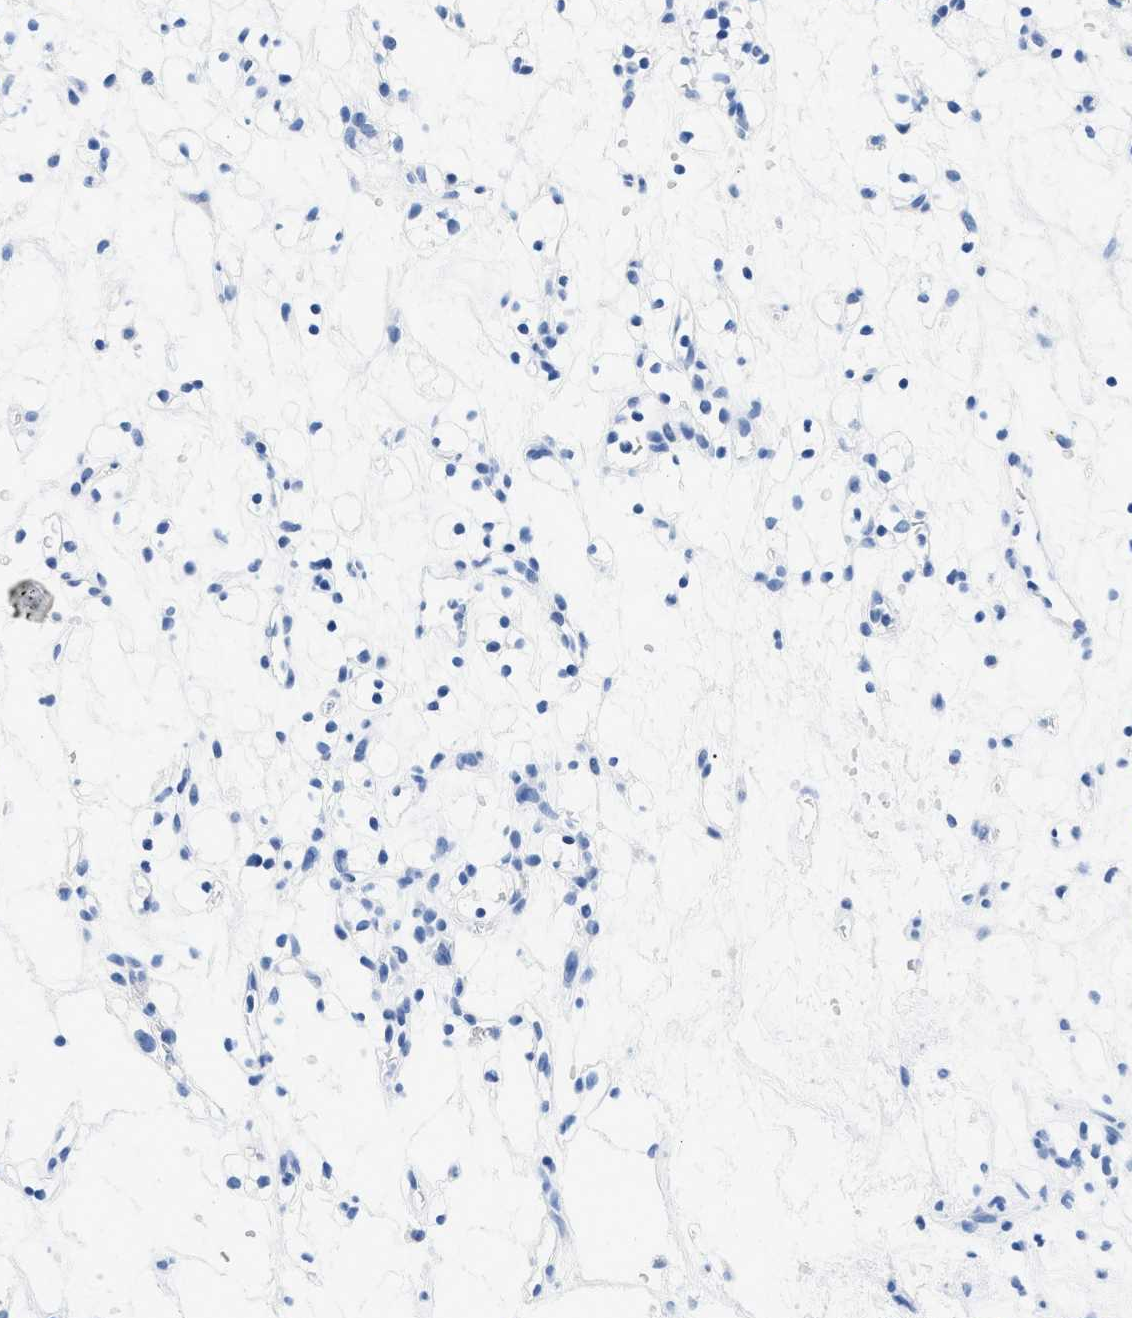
{"staining": {"intensity": "negative", "quantity": "none", "location": "none"}, "tissue": "renal cancer", "cell_type": "Tumor cells", "image_type": "cancer", "snomed": [{"axis": "morphology", "description": "Adenocarcinoma, NOS"}, {"axis": "topography", "description": "Kidney"}], "caption": "Immunohistochemical staining of adenocarcinoma (renal) demonstrates no significant expression in tumor cells.", "gene": "GSN", "patient": {"sex": "female", "age": 60}}